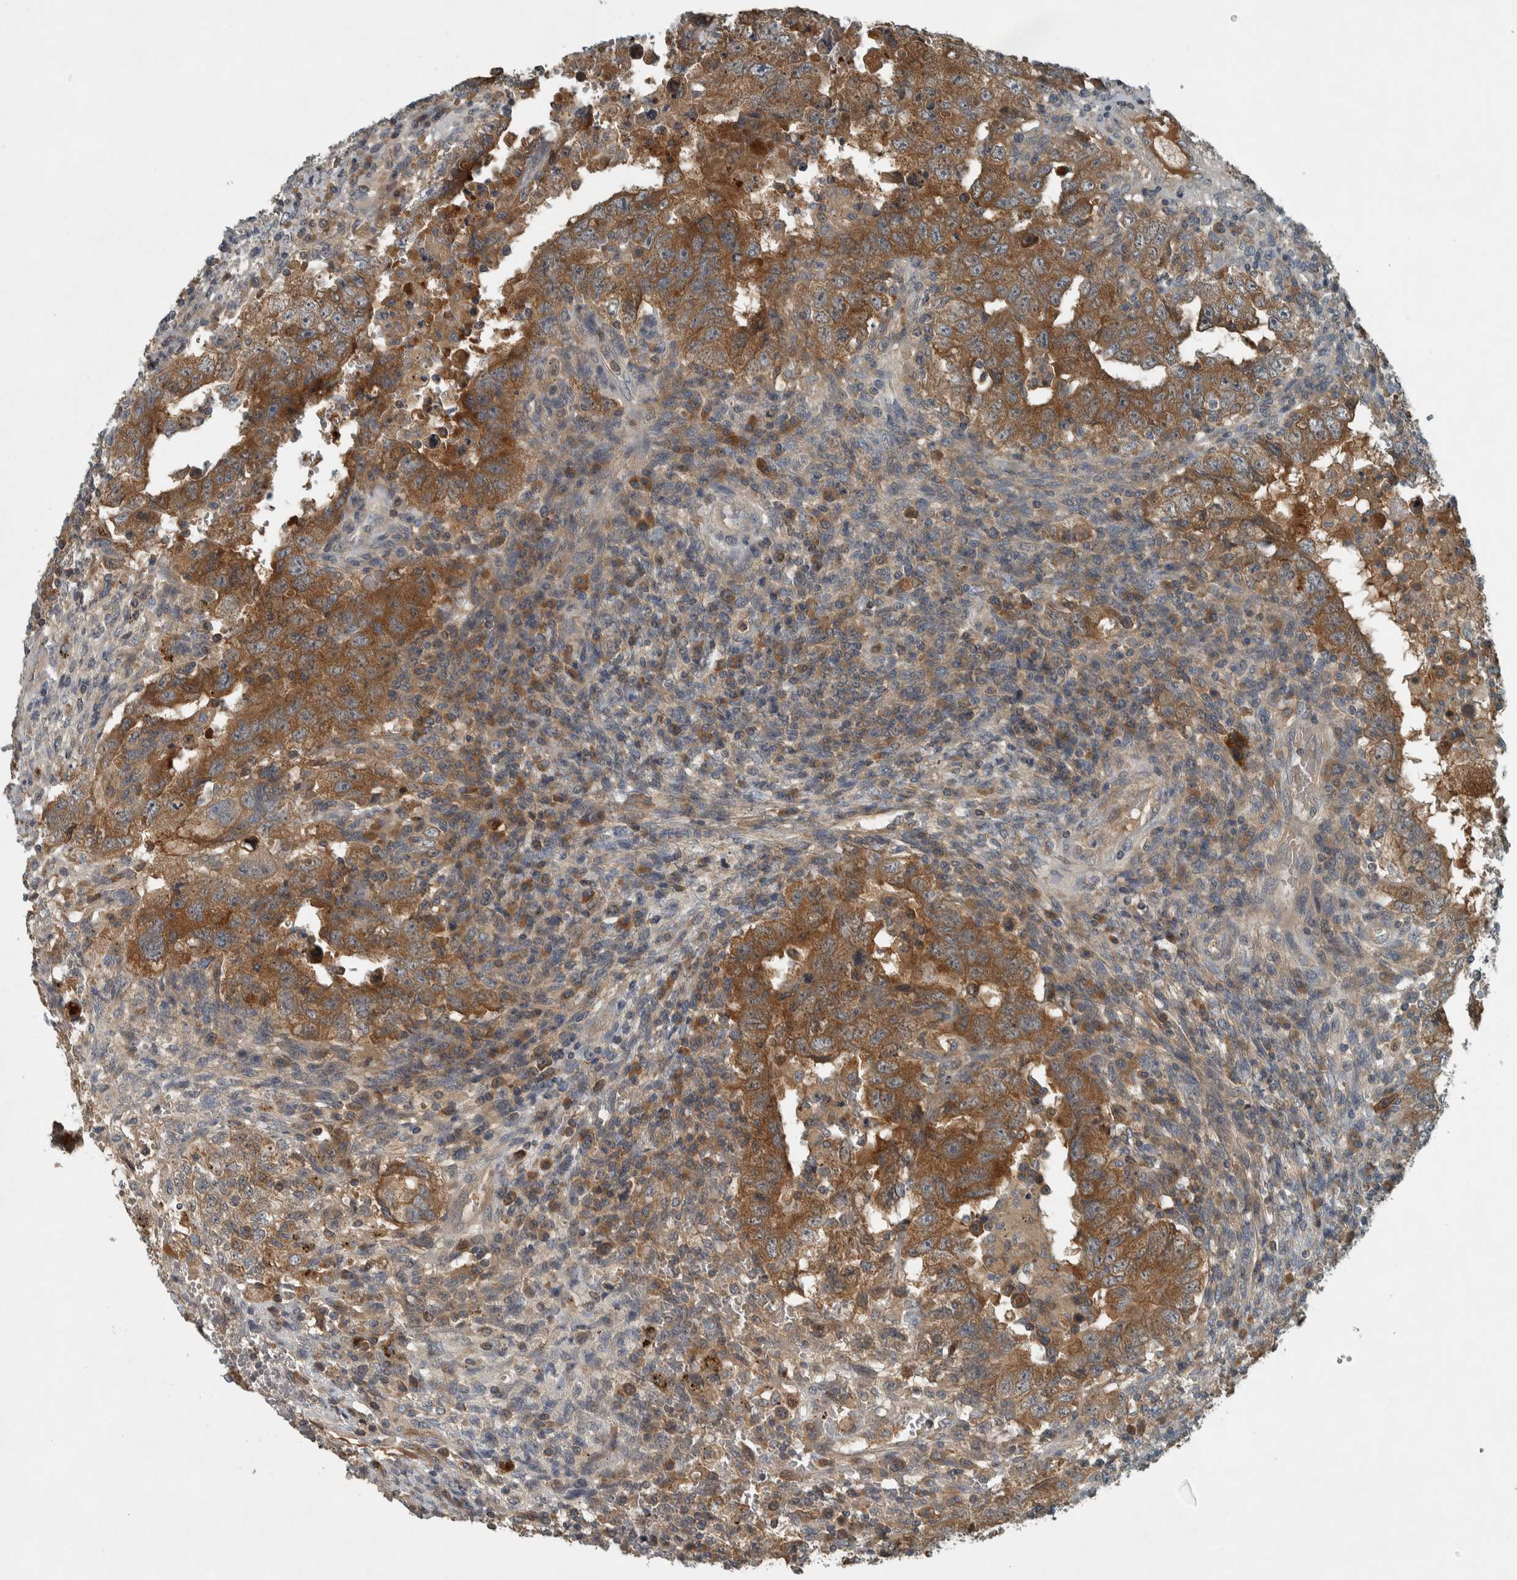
{"staining": {"intensity": "strong", "quantity": ">75%", "location": "cytoplasmic/membranous"}, "tissue": "testis cancer", "cell_type": "Tumor cells", "image_type": "cancer", "snomed": [{"axis": "morphology", "description": "Carcinoma, Embryonal, NOS"}, {"axis": "topography", "description": "Testis"}], "caption": "High-power microscopy captured an IHC histopathology image of embryonal carcinoma (testis), revealing strong cytoplasmic/membranous positivity in approximately >75% of tumor cells. The protein is stained brown, and the nuclei are stained in blue (DAB IHC with brightfield microscopy, high magnification).", "gene": "CLCN2", "patient": {"sex": "male", "age": 26}}